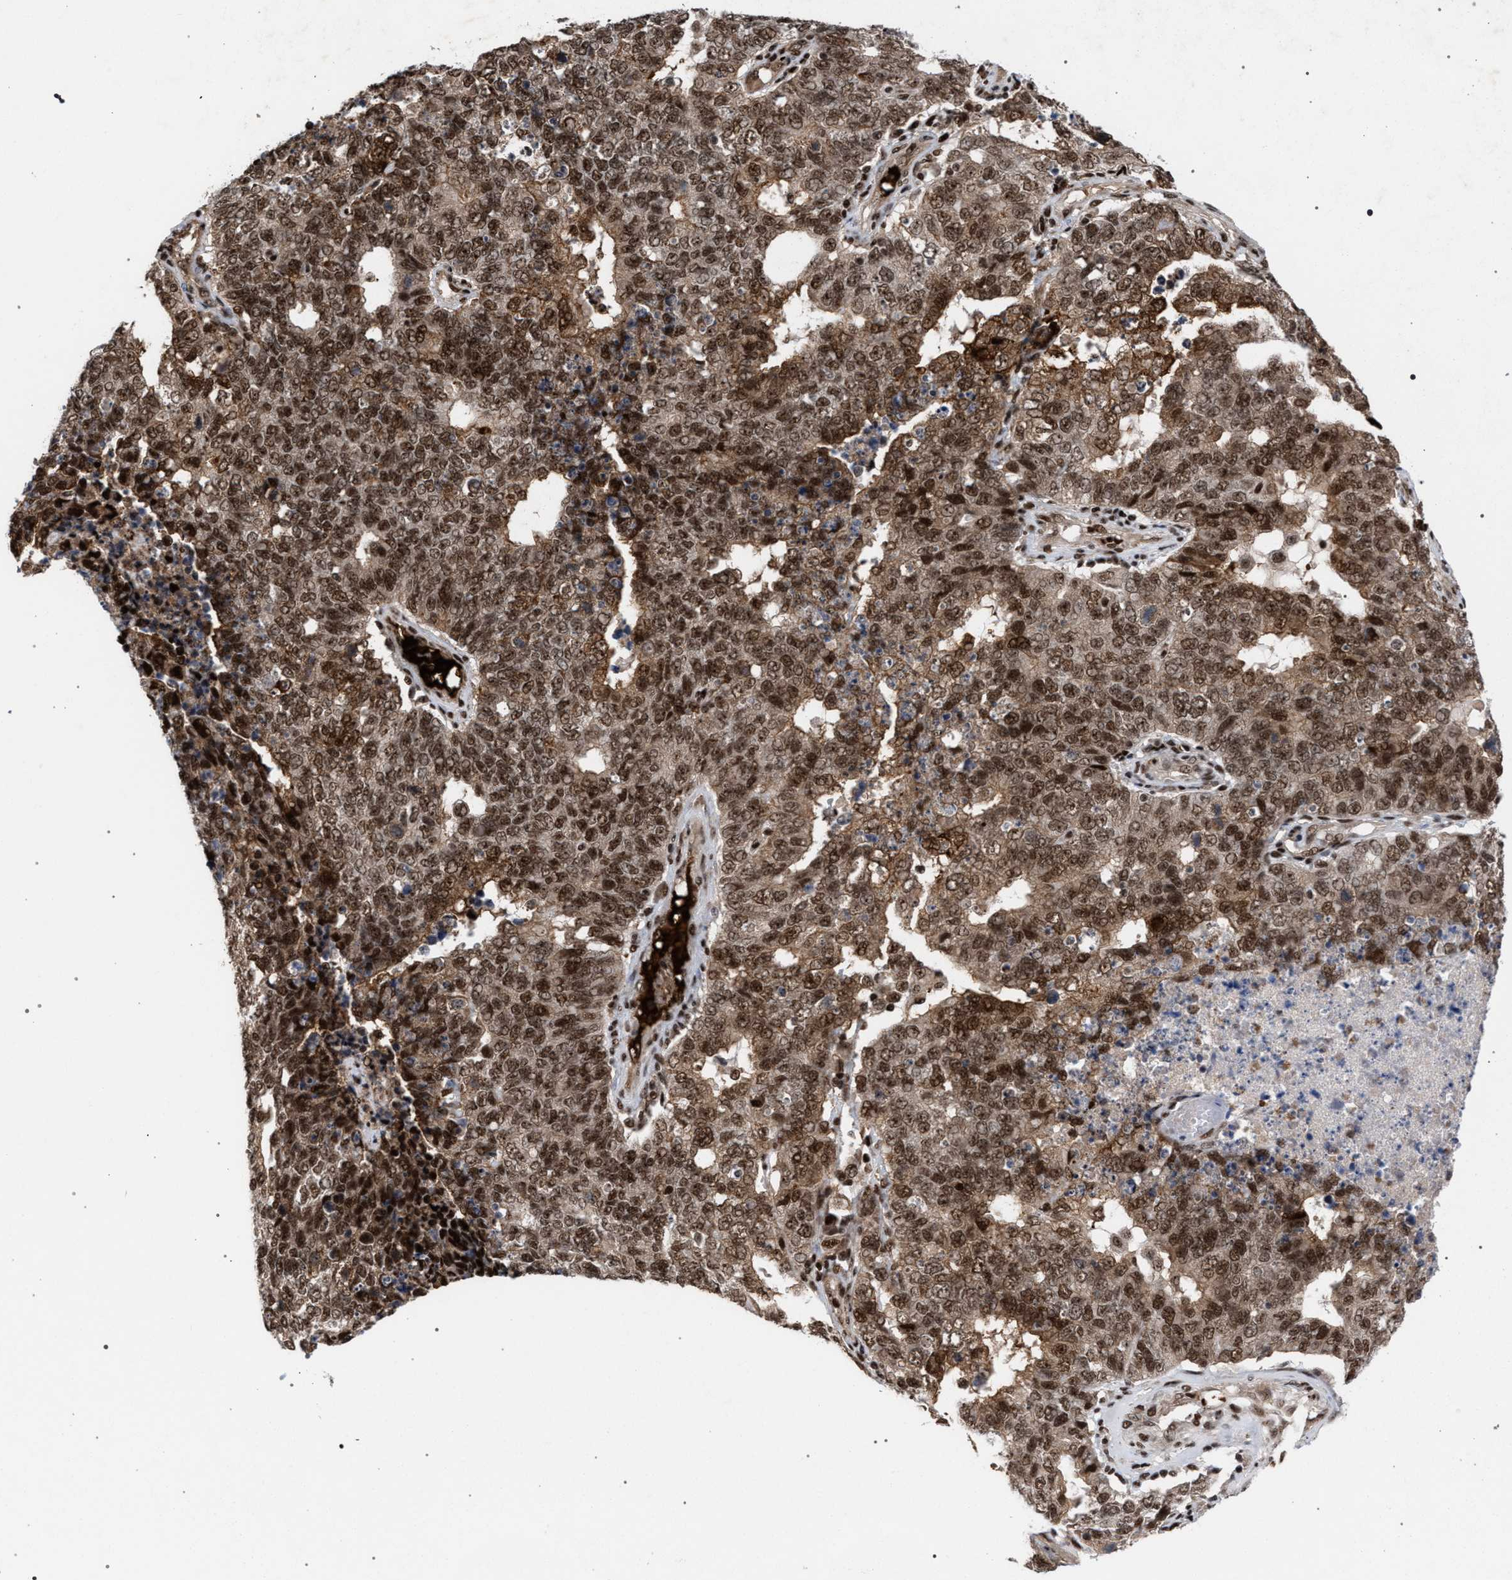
{"staining": {"intensity": "moderate", "quantity": ">75%", "location": "cytoplasmic/membranous,nuclear"}, "tissue": "cervical cancer", "cell_type": "Tumor cells", "image_type": "cancer", "snomed": [{"axis": "morphology", "description": "Squamous cell carcinoma, NOS"}, {"axis": "topography", "description": "Cervix"}], "caption": "Protein expression analysis of squamous cell carcinoma (cervical) shows moderate cytoplasmic/membranous and nuclear positivity in about >75% of tumor cells.", "gene": "SCAF4", "patient": {"sex": "female", "age": 63}}